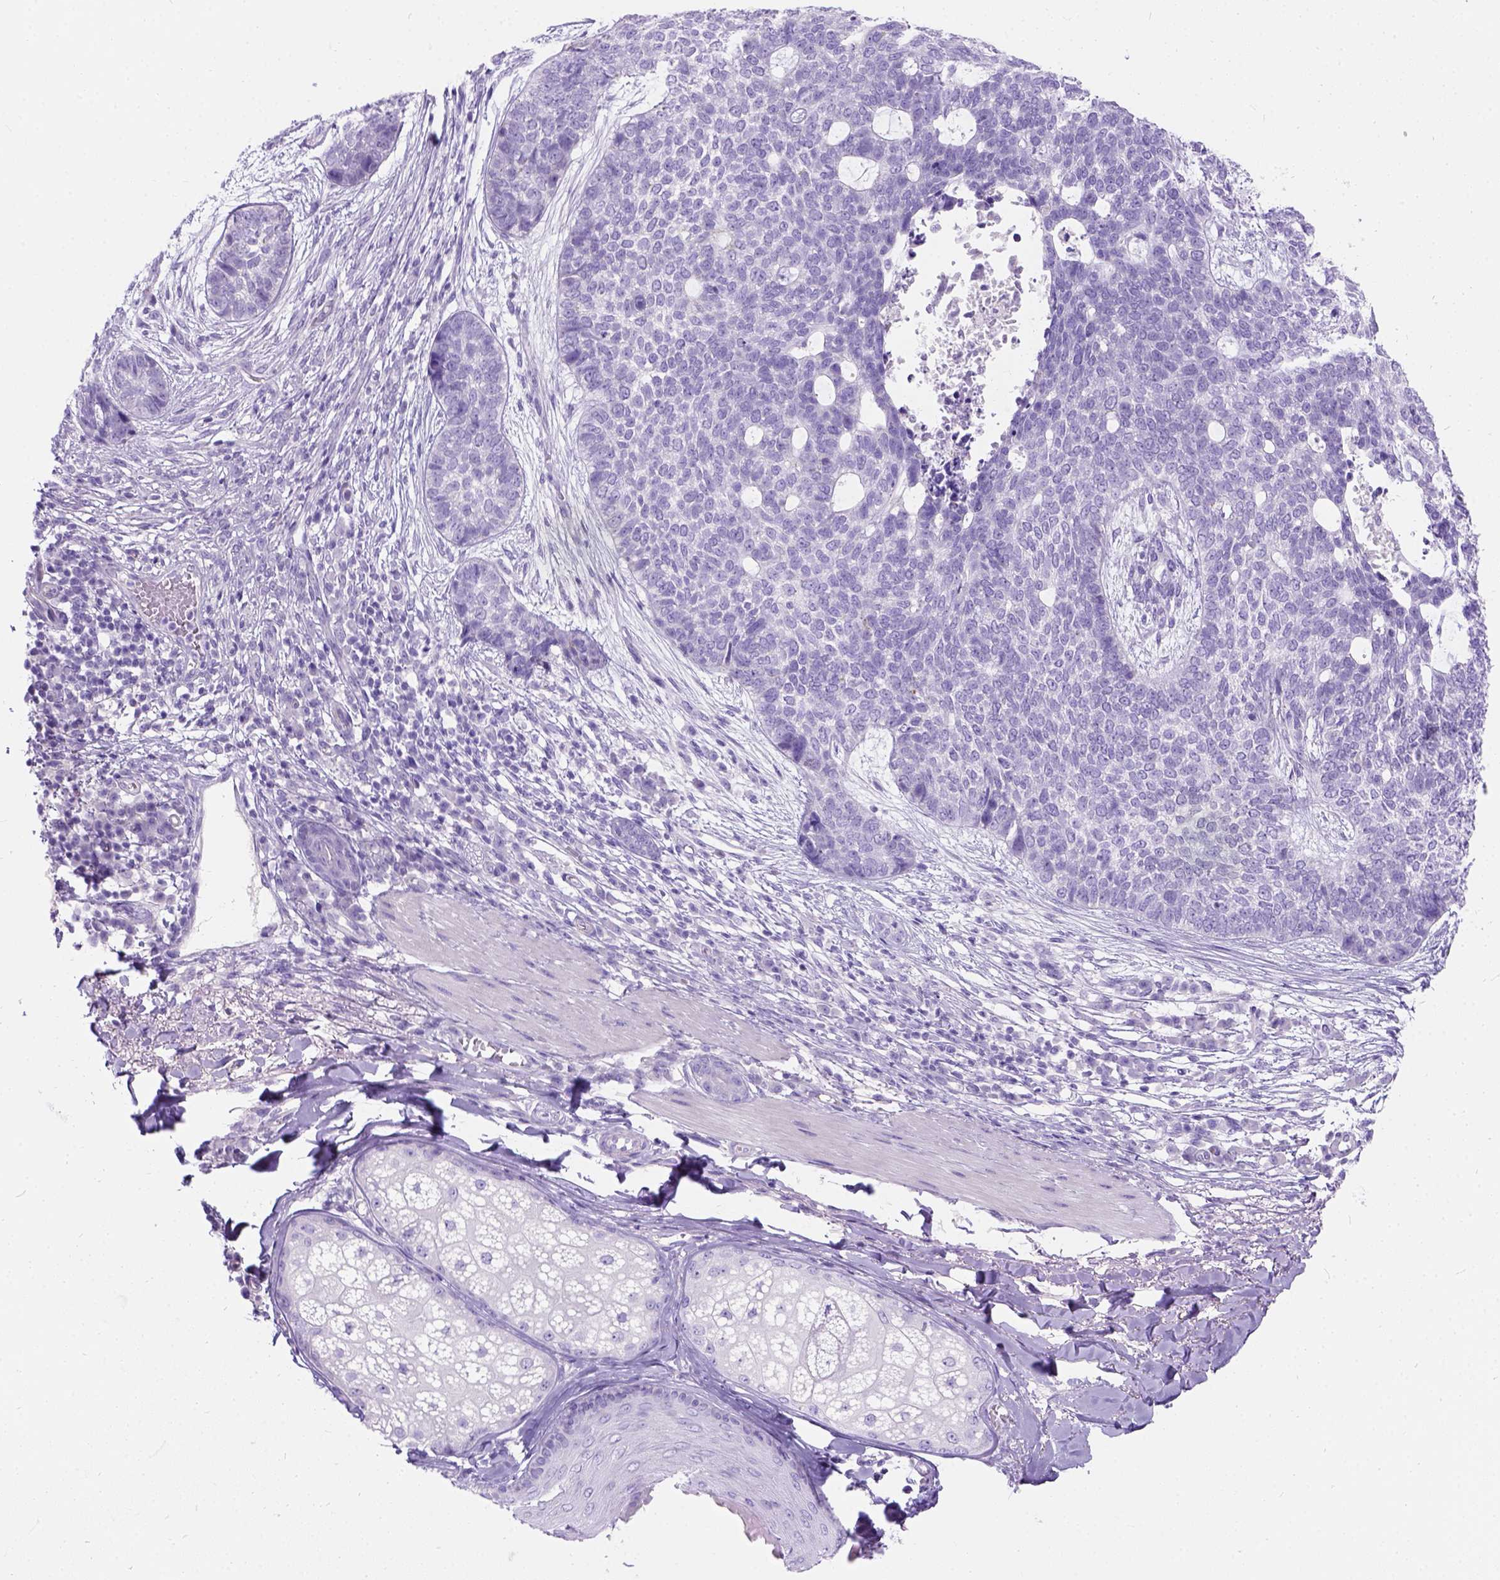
{"staining": {"intensity": "negative", "quantity": "none", "location": "none"}, "tissue": "skin cancer", "cell_type": "Tumor cells", "image_type": "cancer", "snomed": [{"axis": "morphology", "description": "Basal cell carcinoma"}, {"axis": "topography", "description": "Skin"}], "caption": "Immunohistochemistry of skin cancer (basal cell carcinoma) displays no positivity in tumor cells.", "gene": "C7orf57", "patient": {"sex": "female", "age": 69}}